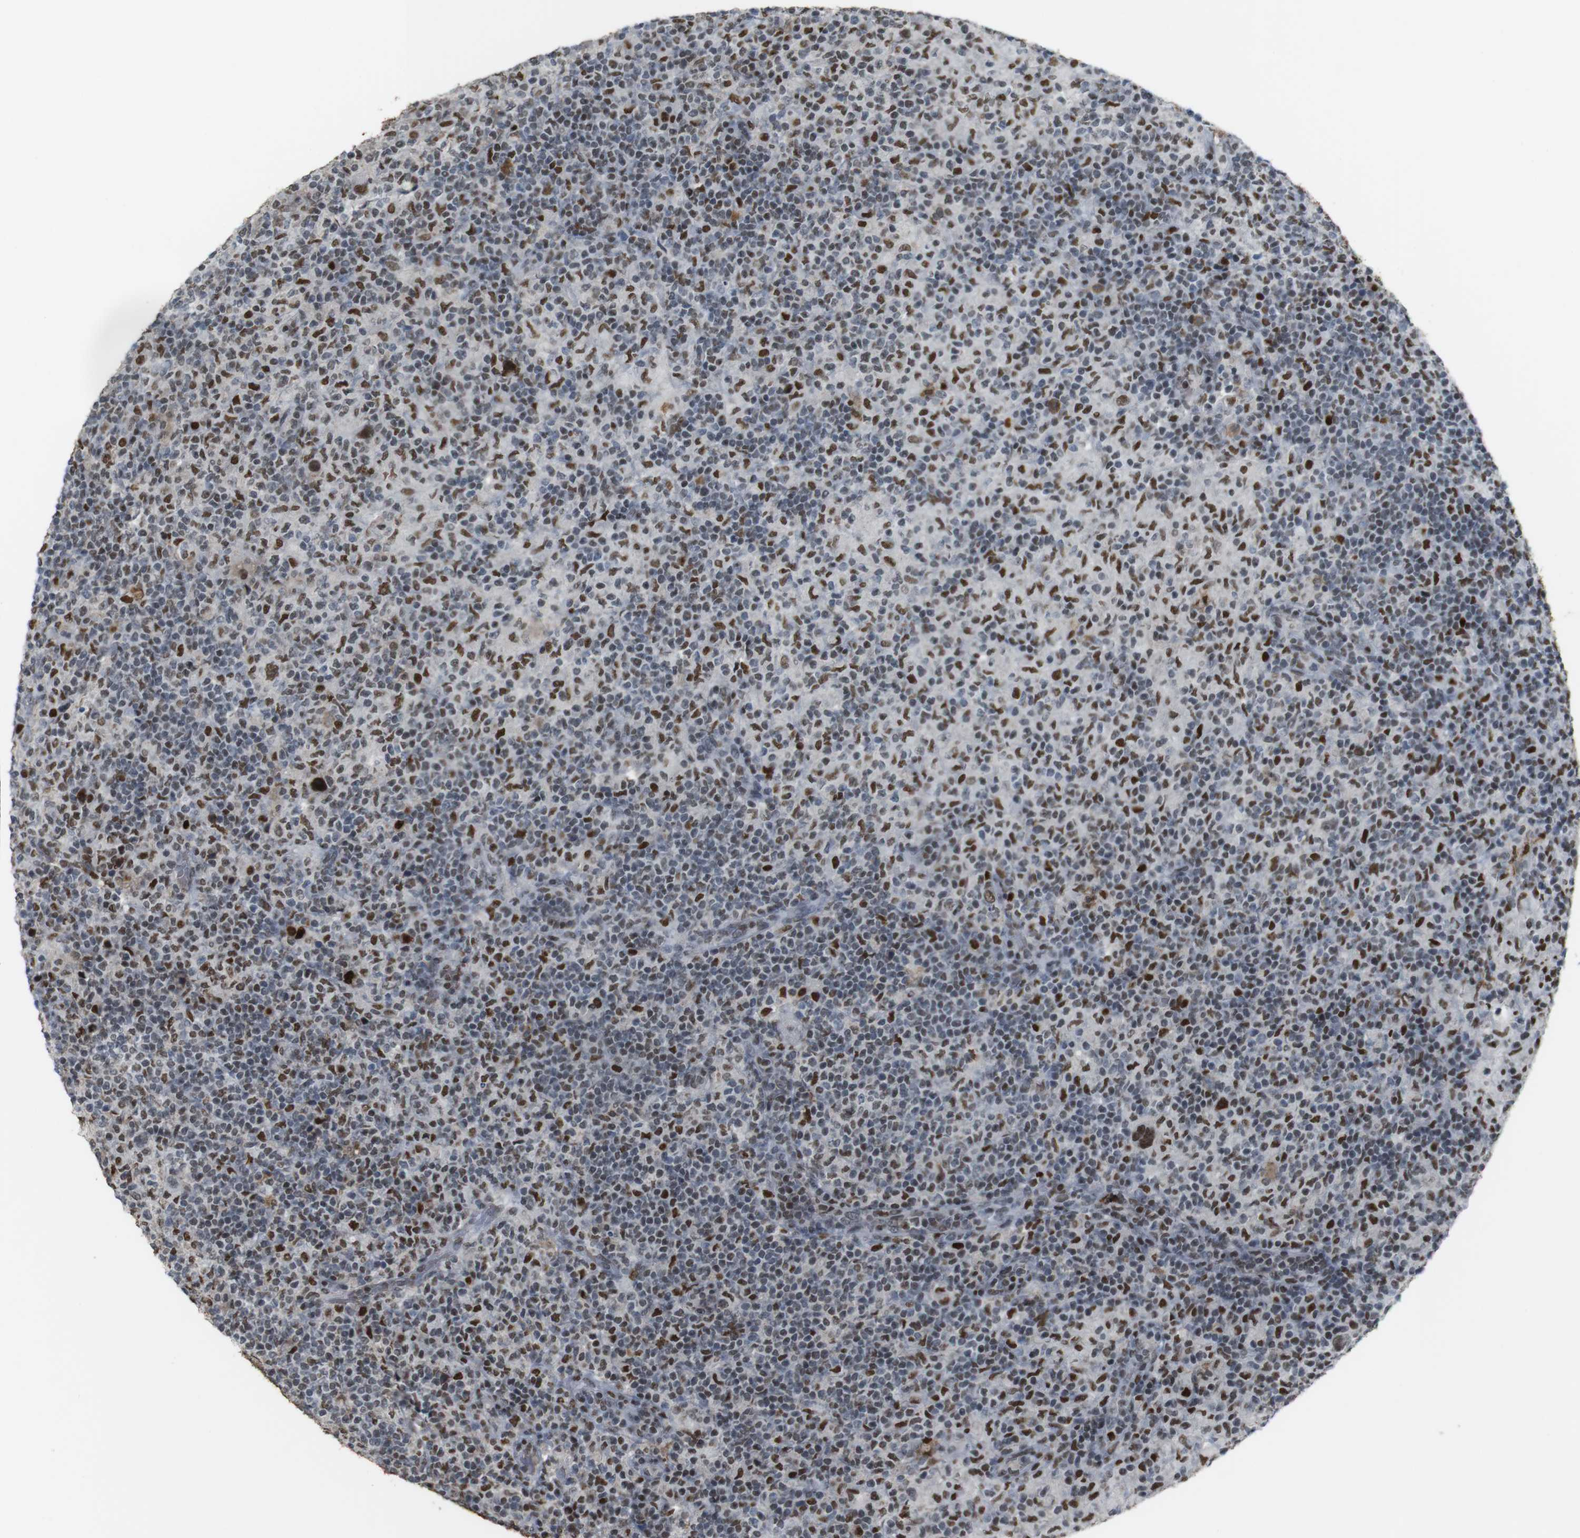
{"staining": {"intensity": "strong", "quantity": "25%-75%", "location": "nuclear"}, "tissue": "lymphoma", "cell_type": "Tumor cells", "image_type": "cancer", "snomed": [{"axis": "morphology", "description": "Hodgkin's disease, NOS"}, {"axis": "topography", "description": "Lymph node"}], "caption": "An IHC photomicrograph of neoplastic tissue is shown. Protein staining in brown shows strong nuclear positivity in Hodgkin's disease within tumor cells. The protein is stained brown, and the nuclei are stained in blue (DAB IHC with brightfield microscopy, high magnification).", "gene": "SUB1", "patient": {"sex": "male", "age": 70}}